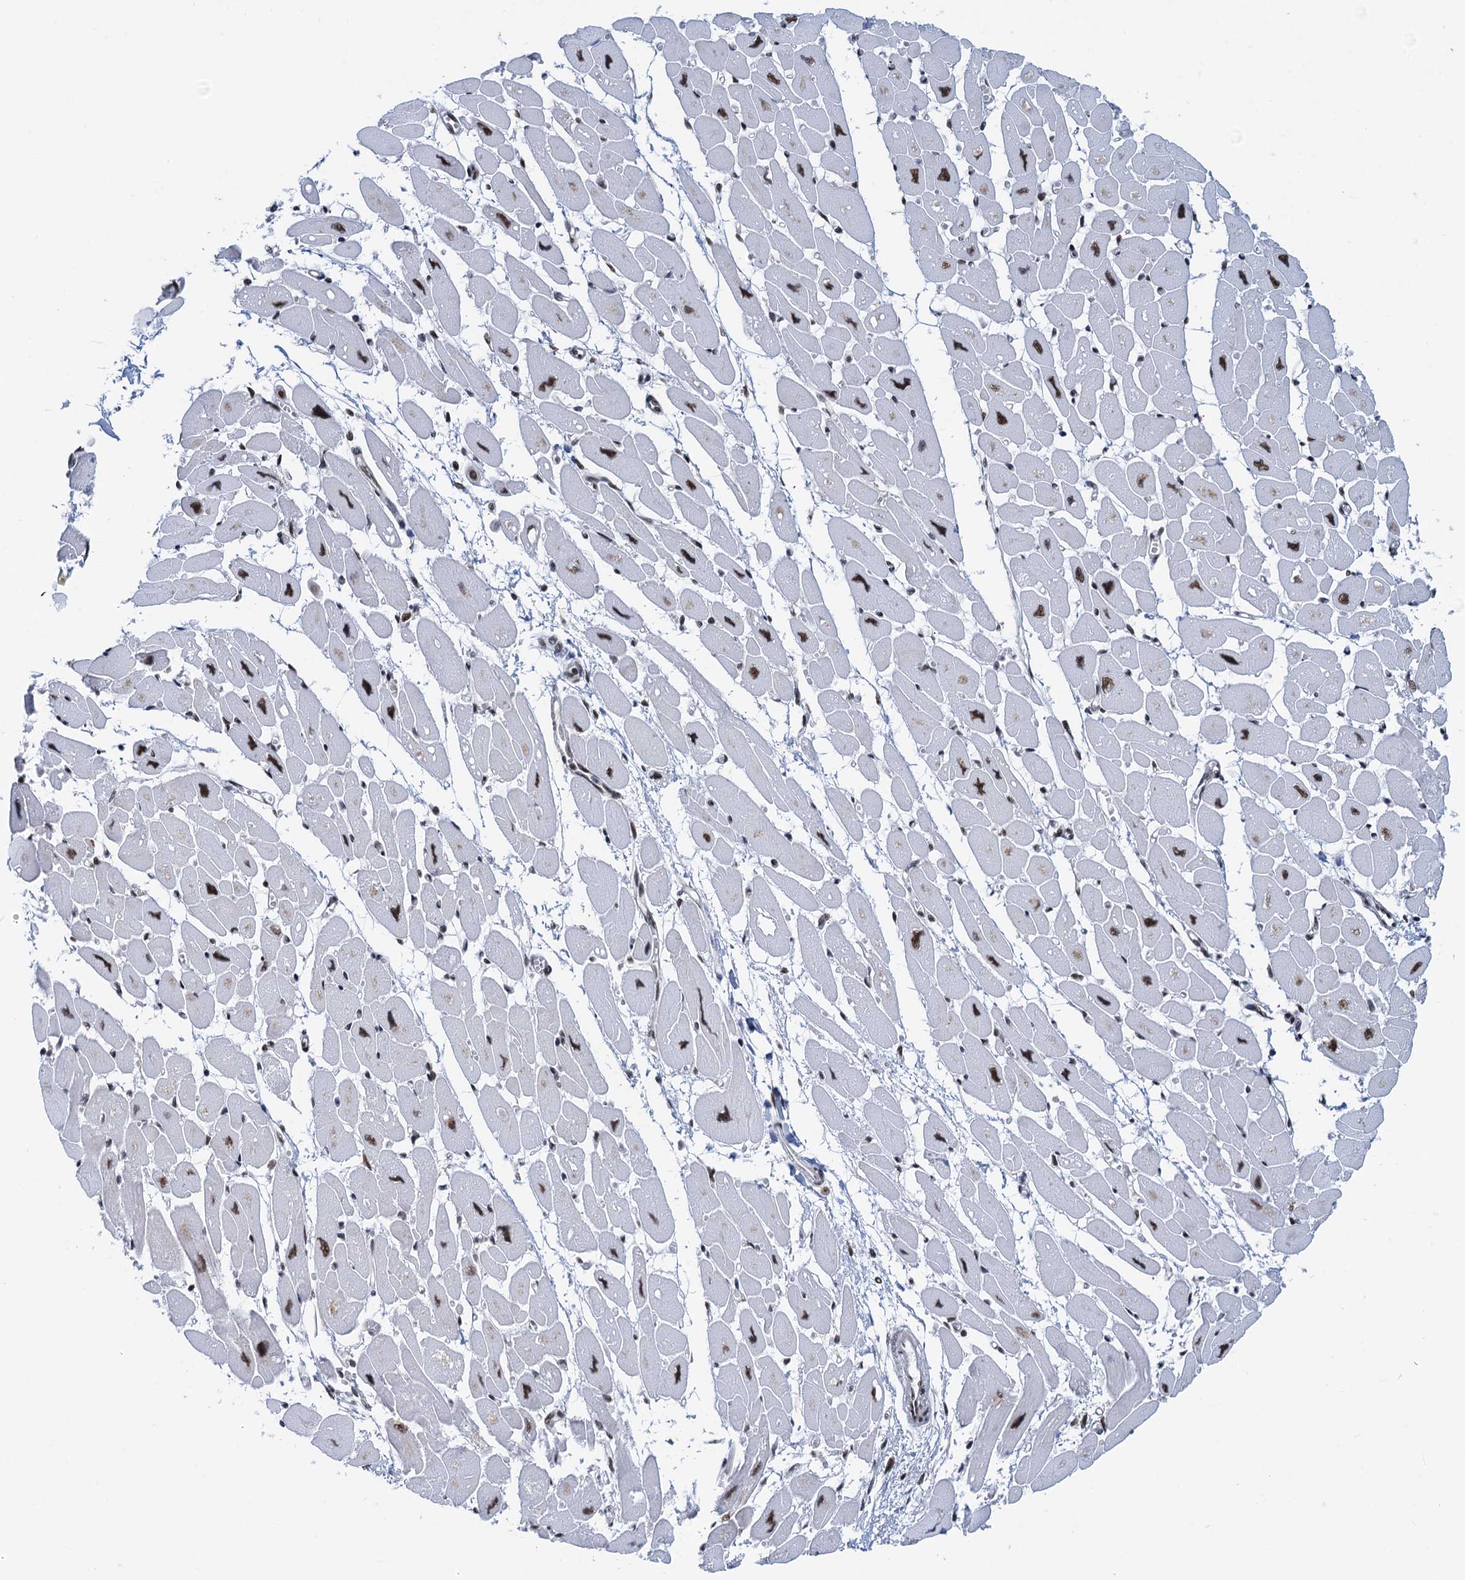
{"staining": {"intensity": "moderate", "quantity": "25%-75%", "location": "nuclear"}, "tissue": "heart muscle", "cell_type": "Cardiomyocytes", "image_type": "normal", "snomed": [{"axis": "morphology", "description": "Normal tissue, NOS"}, {"axis": "topography", "description": "Heart"}], "caption": "Cardiomyocytes exhibit medium levels of moderate nuclear expression in approximately 25%-75% of cells in unremarkable heart muscle. (Stains: DAB (3,3'-diaminobenzidine) in brown, nuclei in blue, Microscopy: brightfield microscopy at high magnification).", "gene": "ZNF609", "patient": {"sex": "female", "age": 54}}